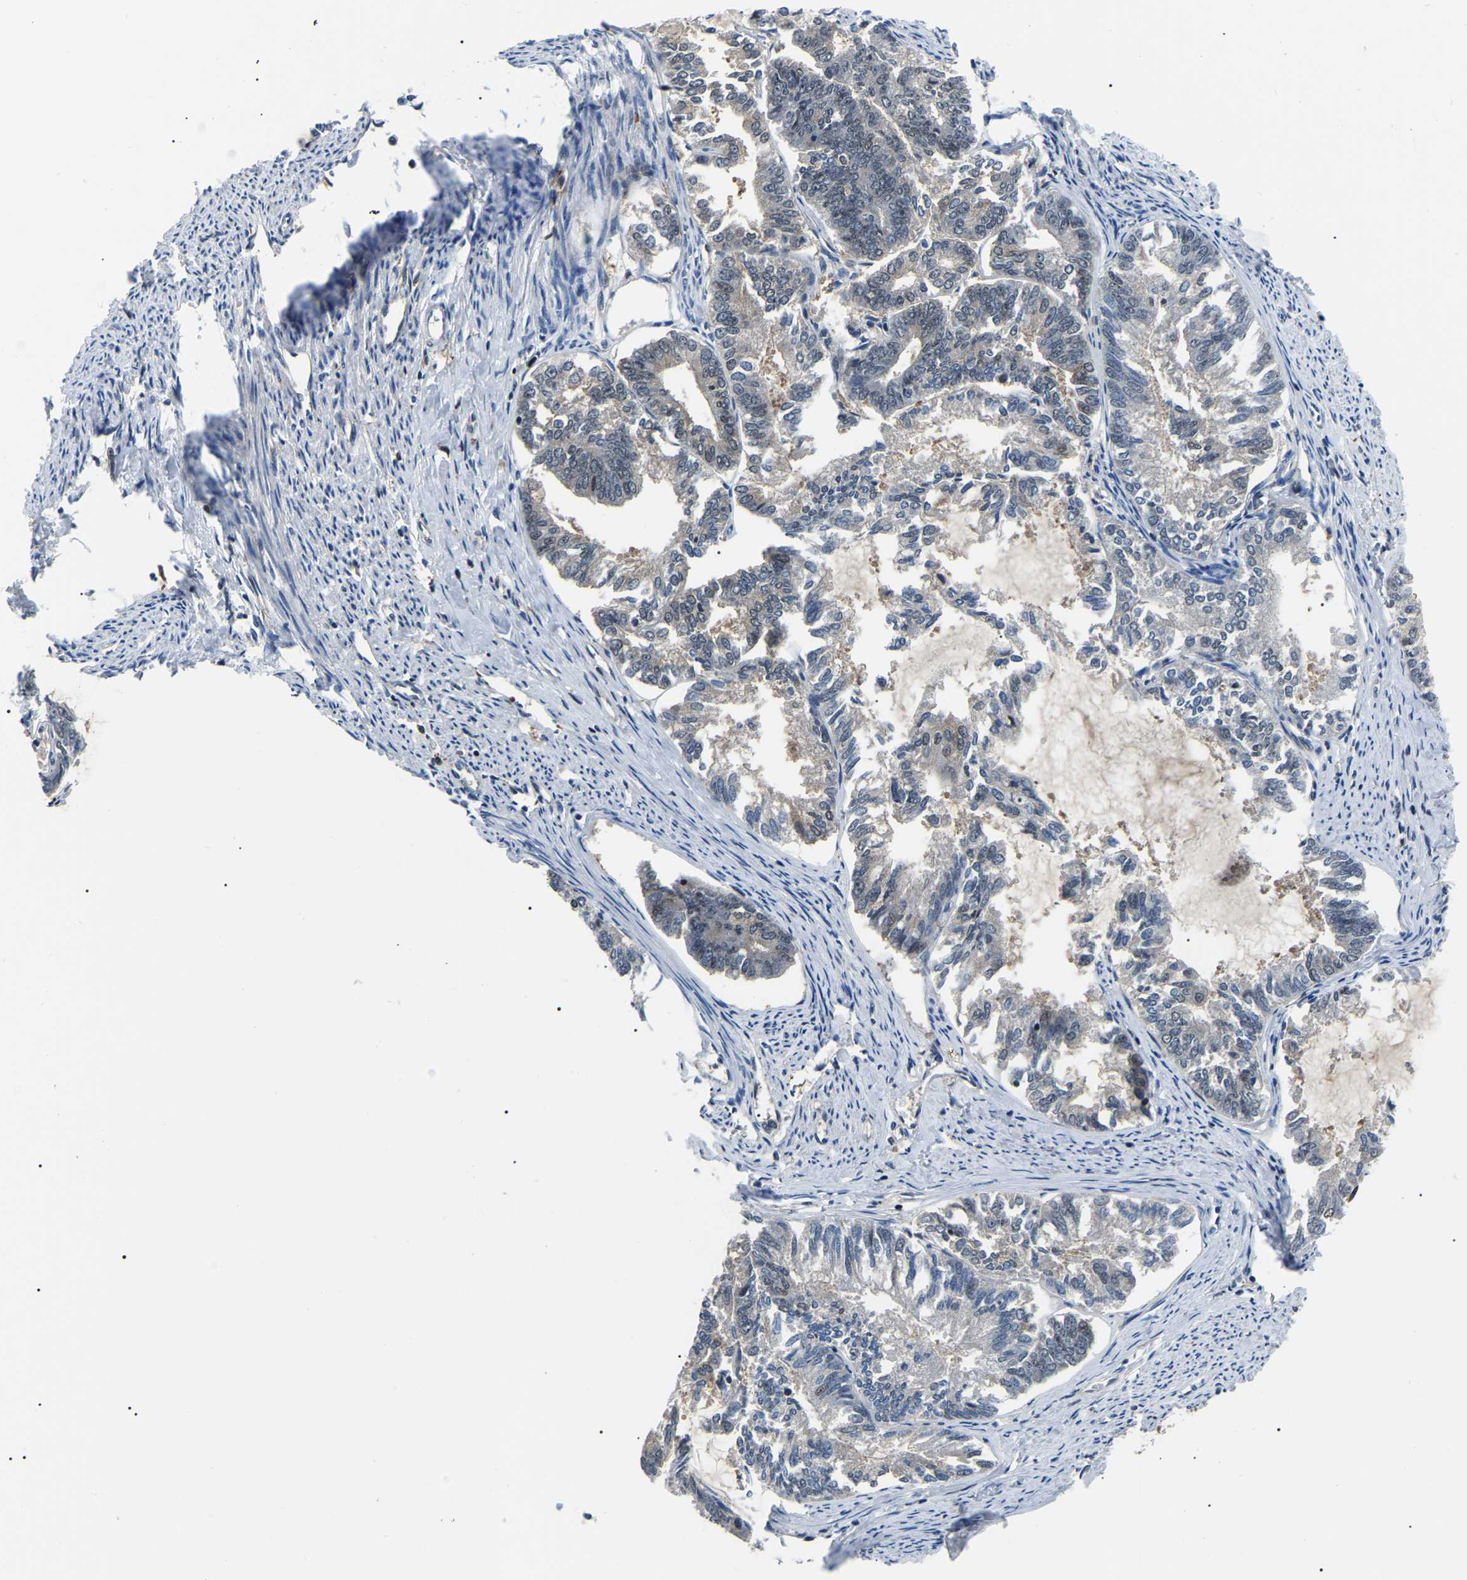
{"staining": {"intensity": "negative", "quantity": "none", "location": "none"}, "tissue": "endometrial cancer", "cell_type": "Tumor cells", "image_type": "cancer", "snomed": [{"axis": "morphology", "description": "Adenocarcinoma, NOS"}, {"axis": "topography", "description": "Endometrium"}], "caption": "There is no significant positivity in tumor cells of endometrial cancer (adenocarcinoma). Nuclei are stained in blue.", "gene": "RRP1B", "patient": {"sex": "female", "age": 86}}